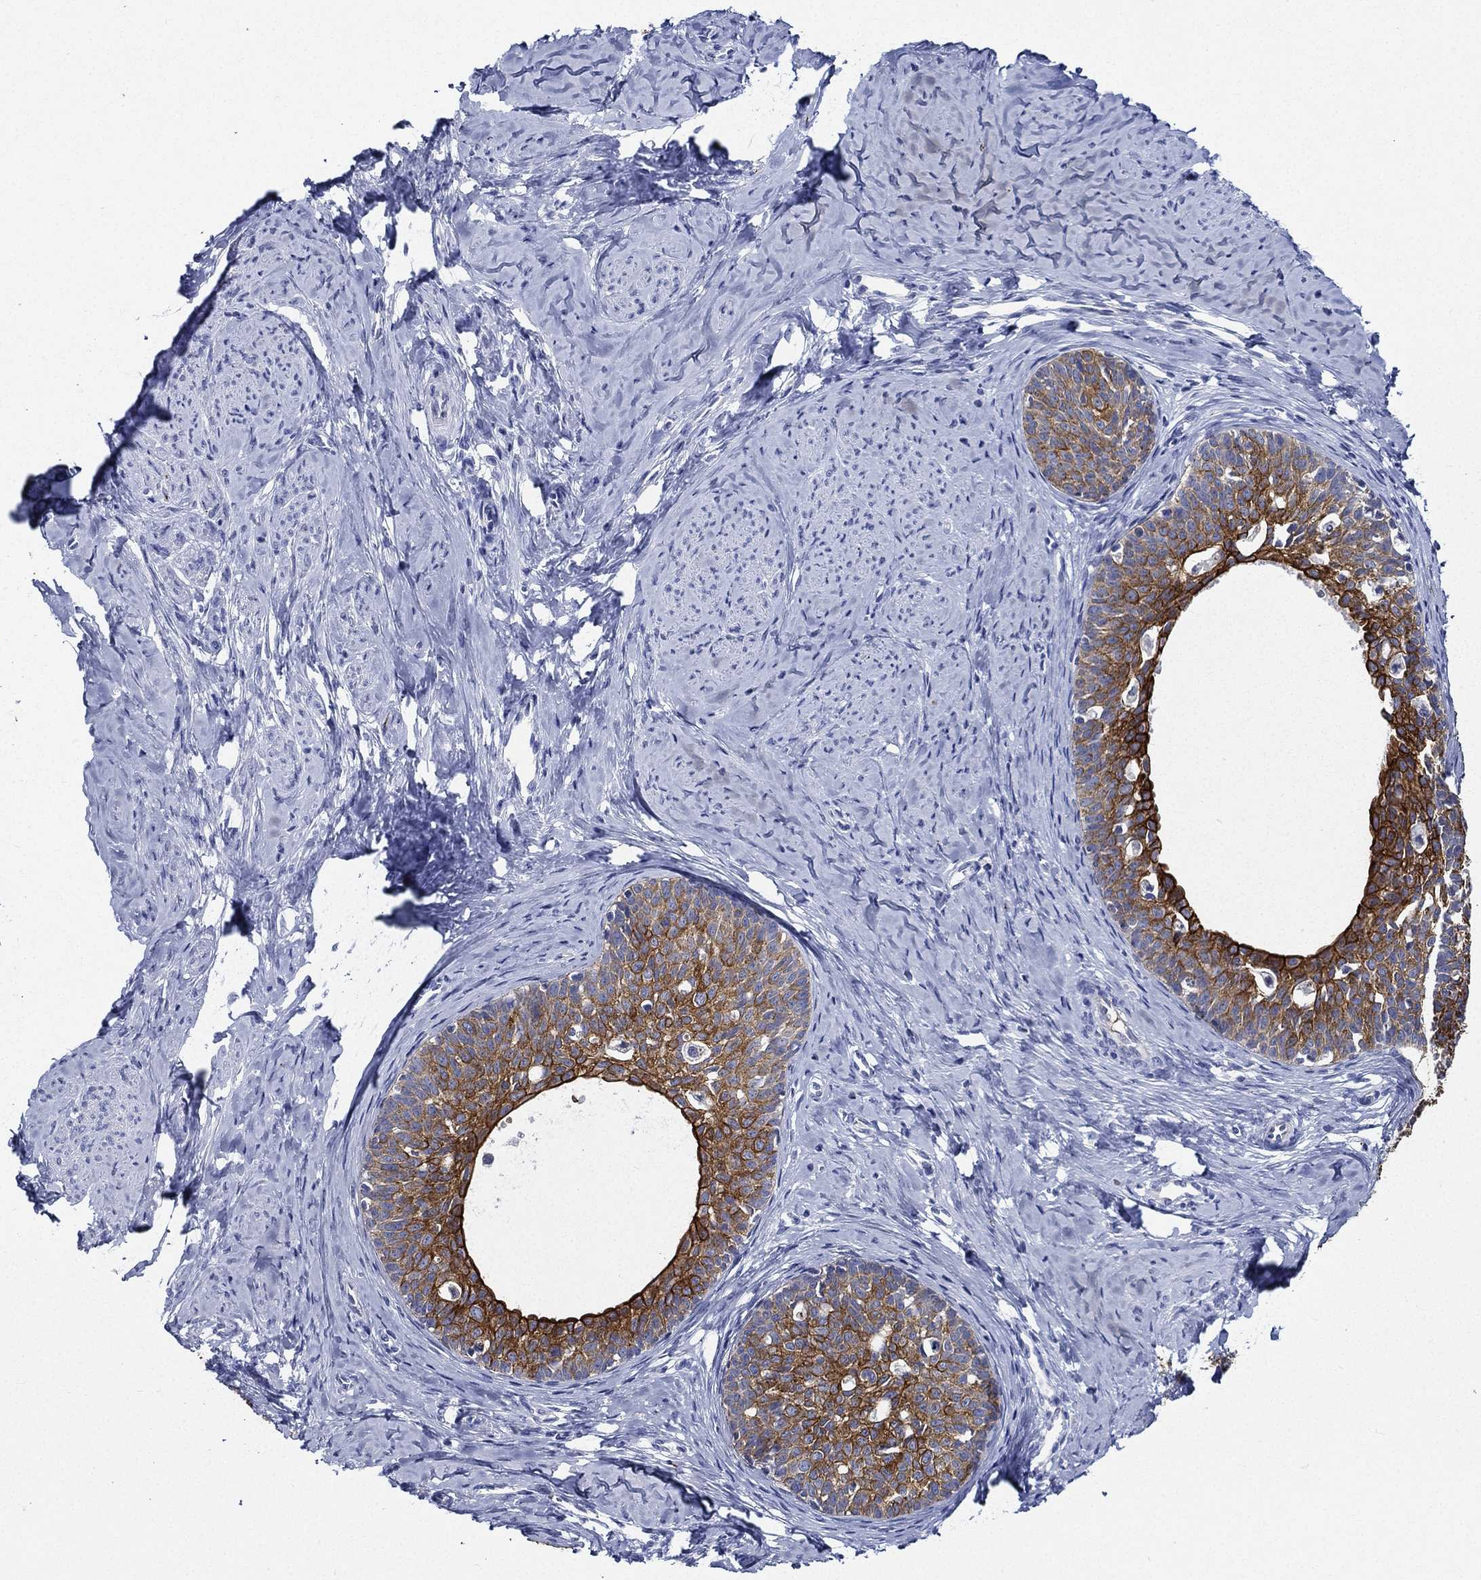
{"staining": {"intensity": "strong", "quantity": "25%-75%", "location": "cytoplasmic/membranous"}, "tissue": "cervical cancer", "cell_type": "Tumor cells", "image_type": "cancer", "snomed": [{"axis": "morphology", "description": "Squamous cell carcinoma, NOS"}, {"axis": "topography", "description": "Cervix"}], "caption": "Immunohistochemical staining of cervical squamous cell carcinoma reveals high levels of strong cytoplasmic/membranous expression in approximately 25%-75% of tumor cells.", "gene": "NEDD9", "patient": {"sex": "female", "age": 51}}